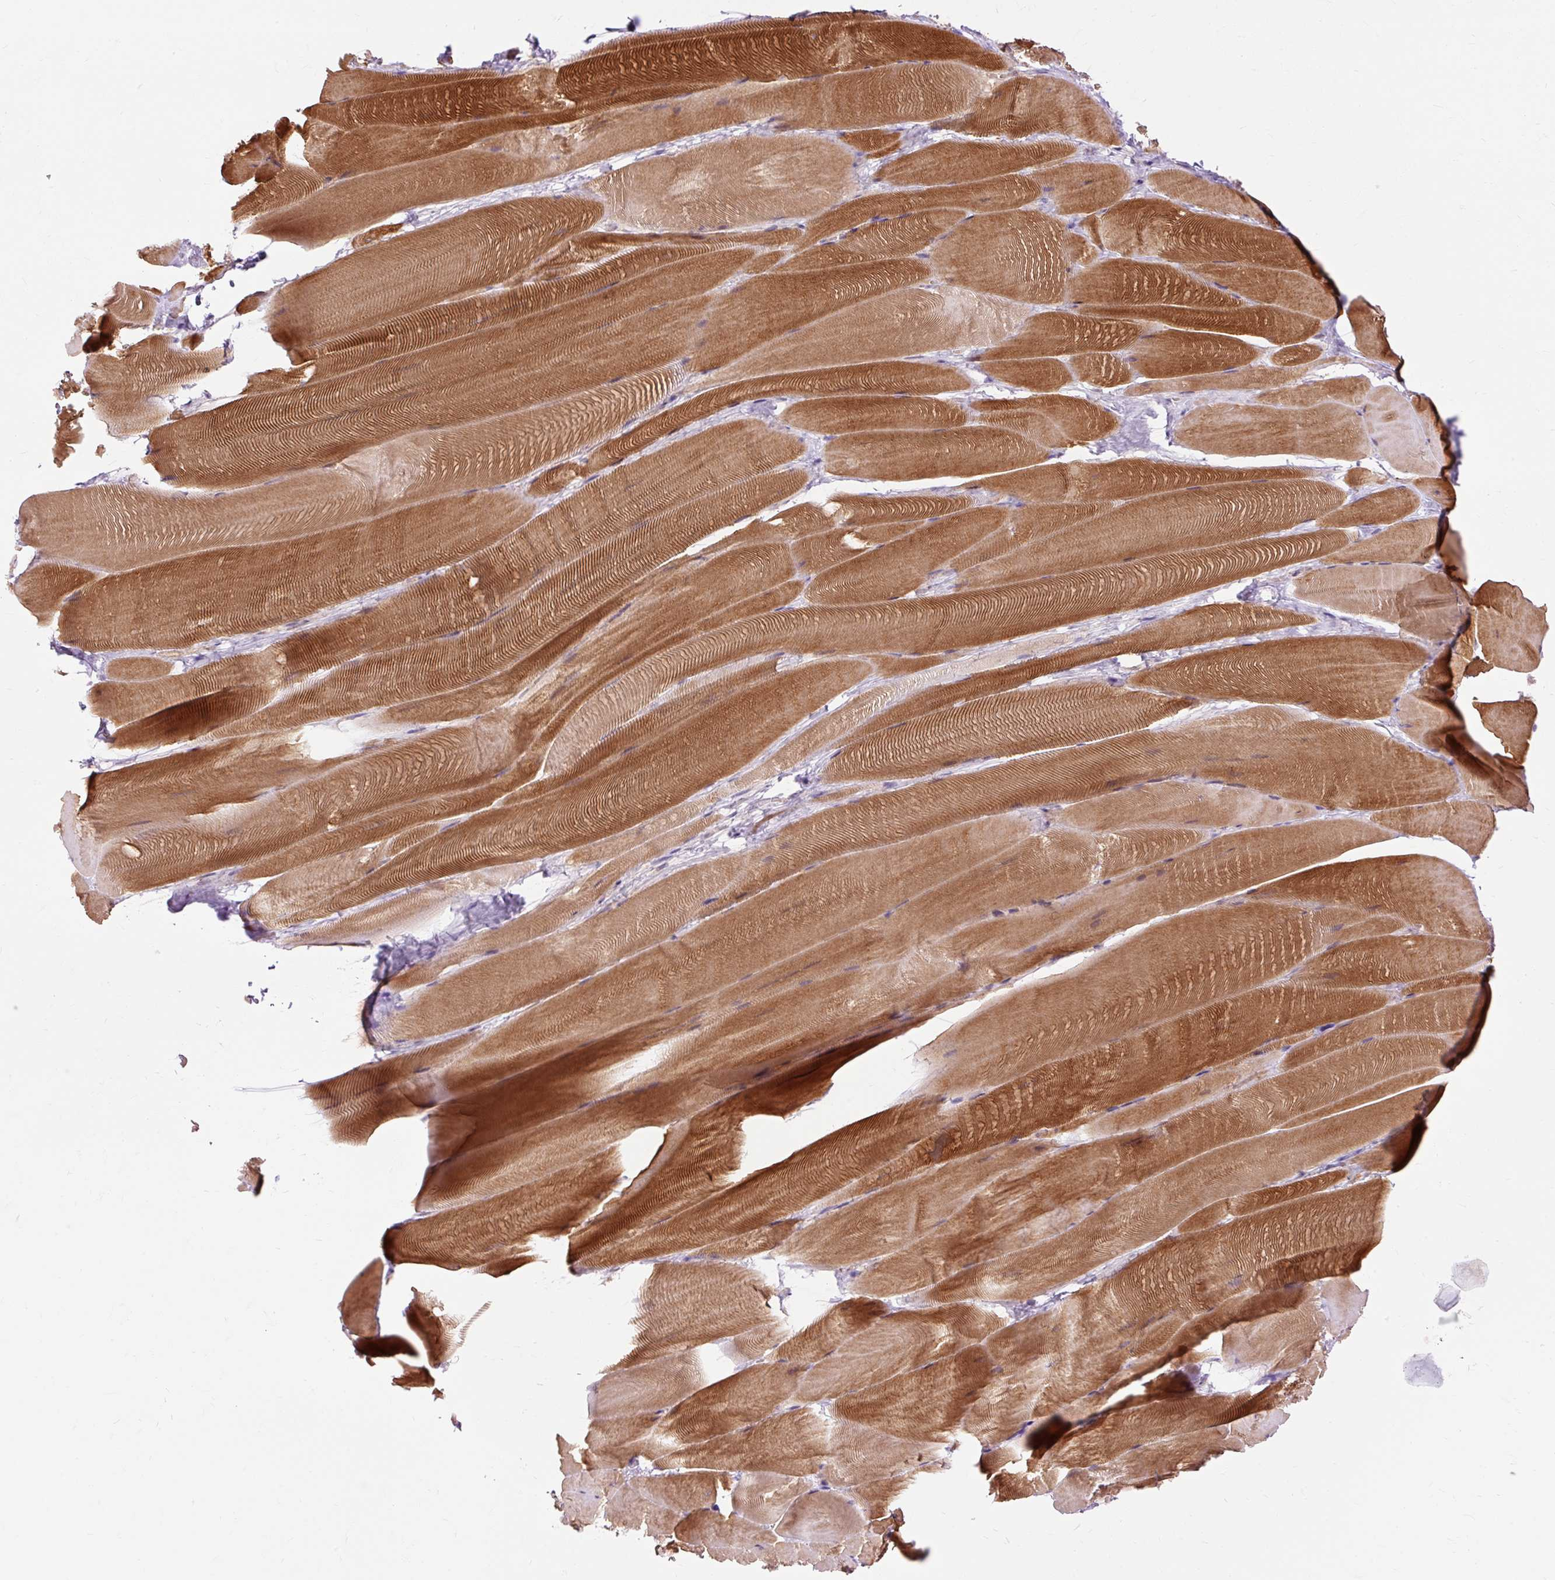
{"staining": {"intensity": "strong", "quantity": "25%-75%", "location": "cytoplasmic/membranous"}, "tissue": "skeletal muscle", "cell_type": "Myocytes", "image_type": "normal", "snomed": [{"axis": "morphology", "description": "Normal tissue, NOS"}, {"axis": "topography", "description": "Skeletal muscle"}], "caption": "DAB (3,3'-diaminobenzidine) immunohistochemical staining of benign skeletal muscle reveals strong cytoplasmic/membranous protein staining in about 25%-75% of myocytes.", "gene": "RIPOR3", "patient": {"sex": "female", "age": 64}}